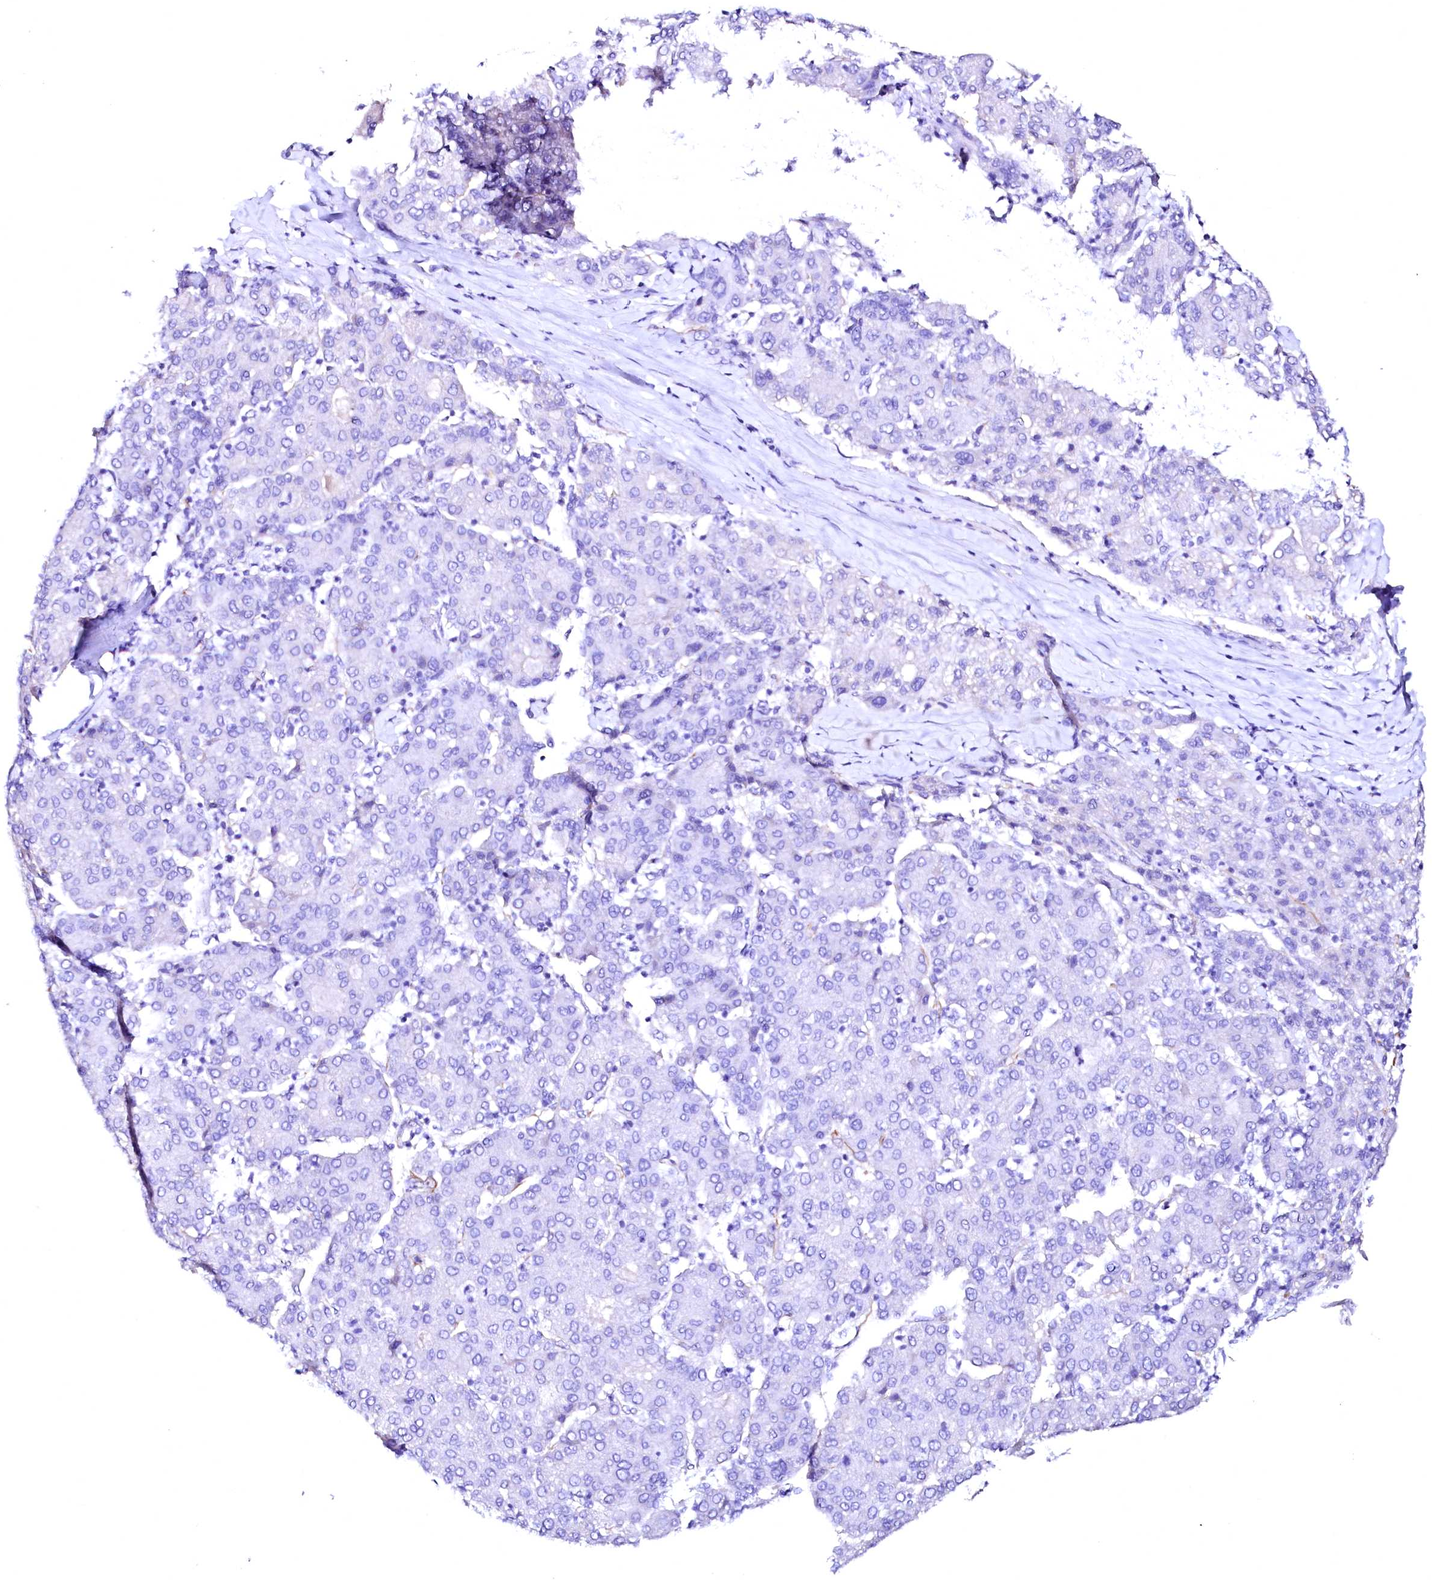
{"staining": {"intensity": "negative", "quantity": "none", "location": "none"}, "tissue": "liver cancer", "cell_type": "Tumor cells", "image_type": "cancer", "snomed": [{"axis": "morphology", "description": "Carcinoma, Hepatocellular, NOS"}, {"axis": "topography", "description": "Liver"}], "caption": "An IHC photomicrograph of liver cancer (hepatocellular carcinoma) is shown. There is no staining in tumor cells of liver cancer (hepatocellular carcinoma).", "gene": "SFR1", "patient": {"sex": "male", "age": 65}}